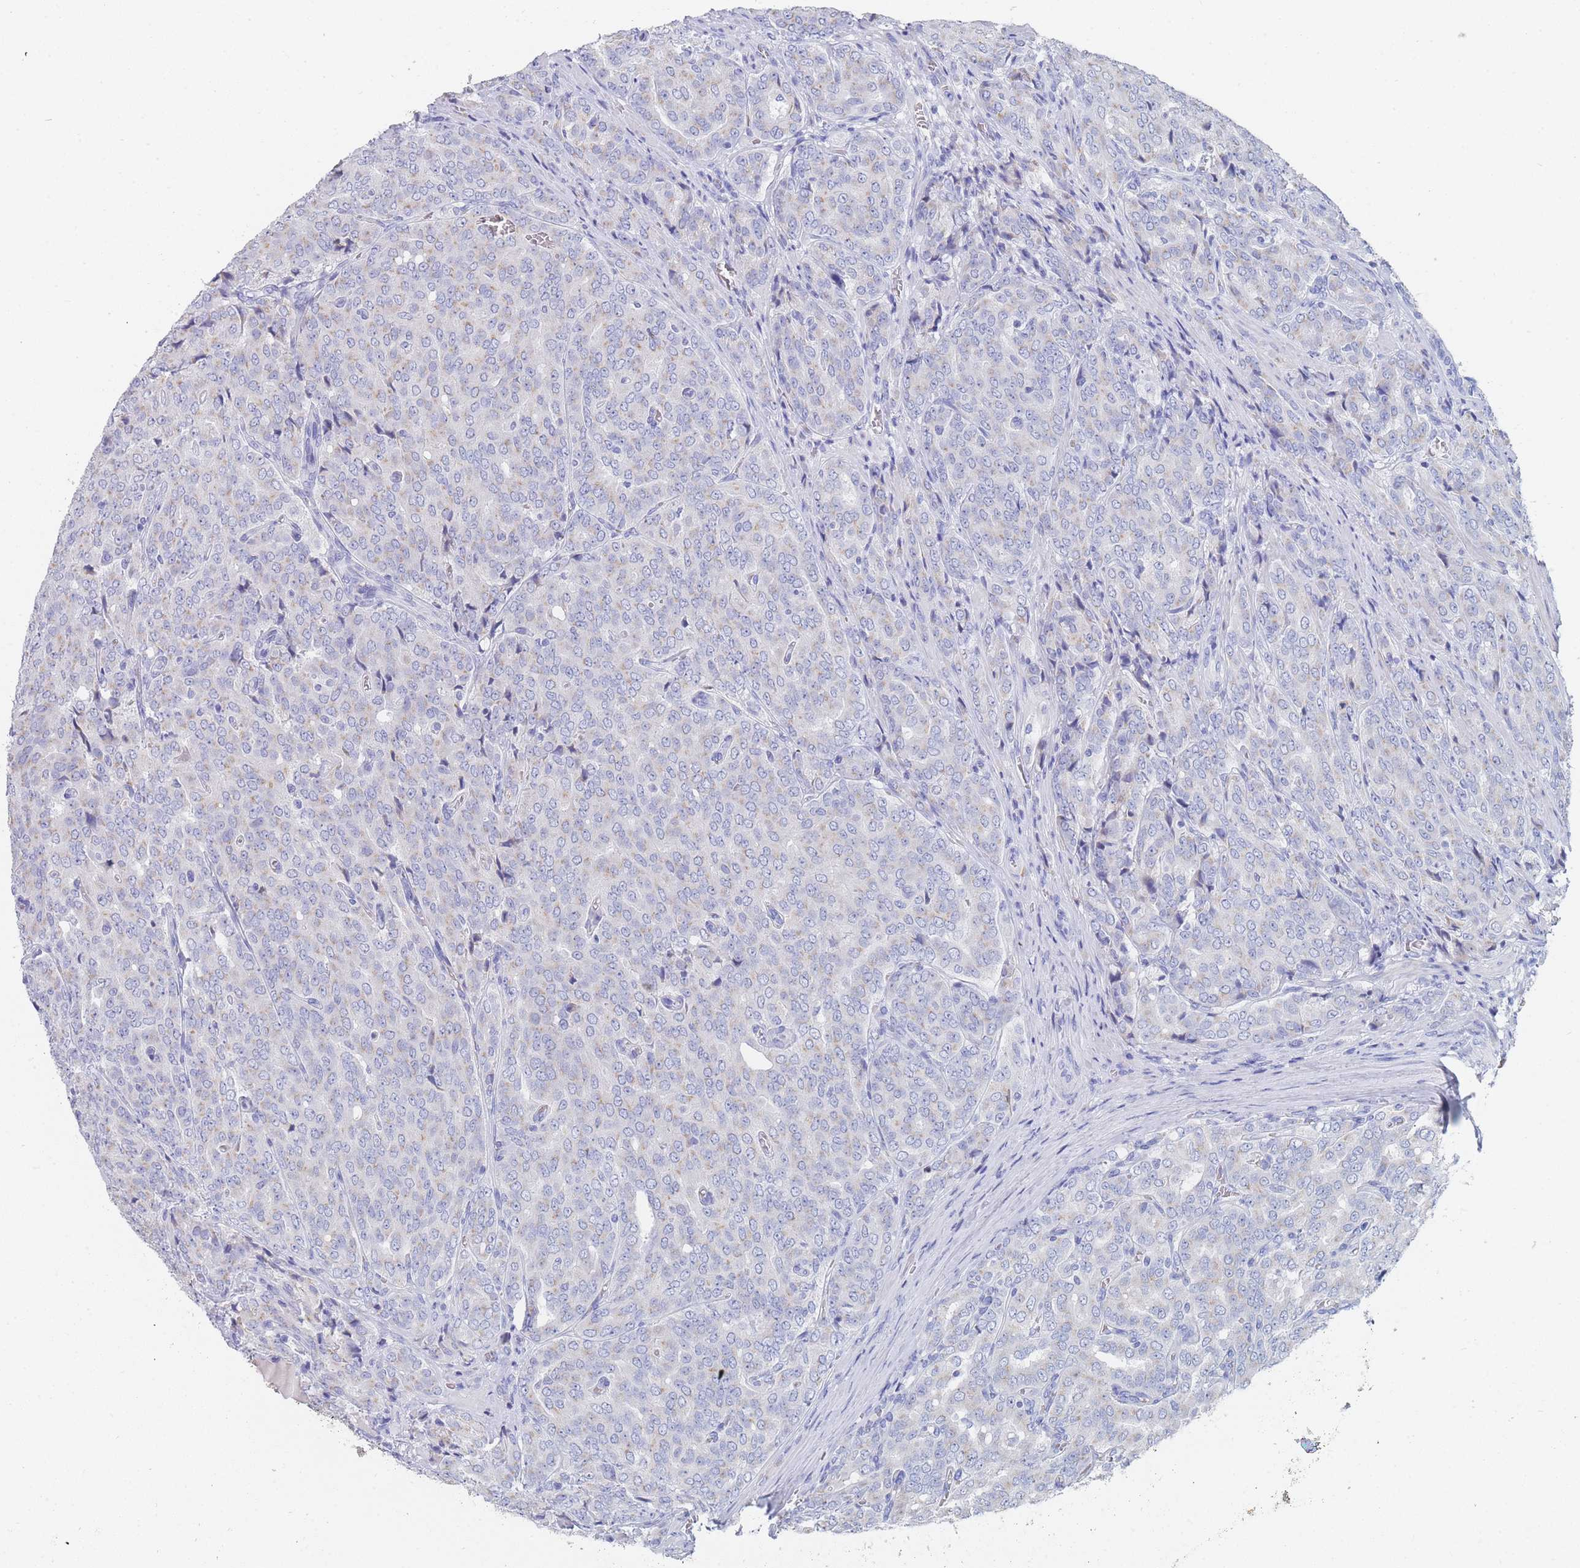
{"staining": {"intensity": "weak", "quantity": "<25%", "location": "cytoplasmic/membranous"}, "tissue": "prostate cancer", "cell_type": "Tumor cells", "image_type": "cancer", "snomed": [{"axis": "morphology", "description": "Adenocarcinoma, High grade"}, {"axis": "topography", "description": "Prostate"}], "caption": "IHC histopathology image of prostate high-grade adenocarcinoma stained for a protein (brown), which demonstrates no expression in tumor cells.", "gene": "SLC25A35", "patient": {"sex": "male", "age": 68}}